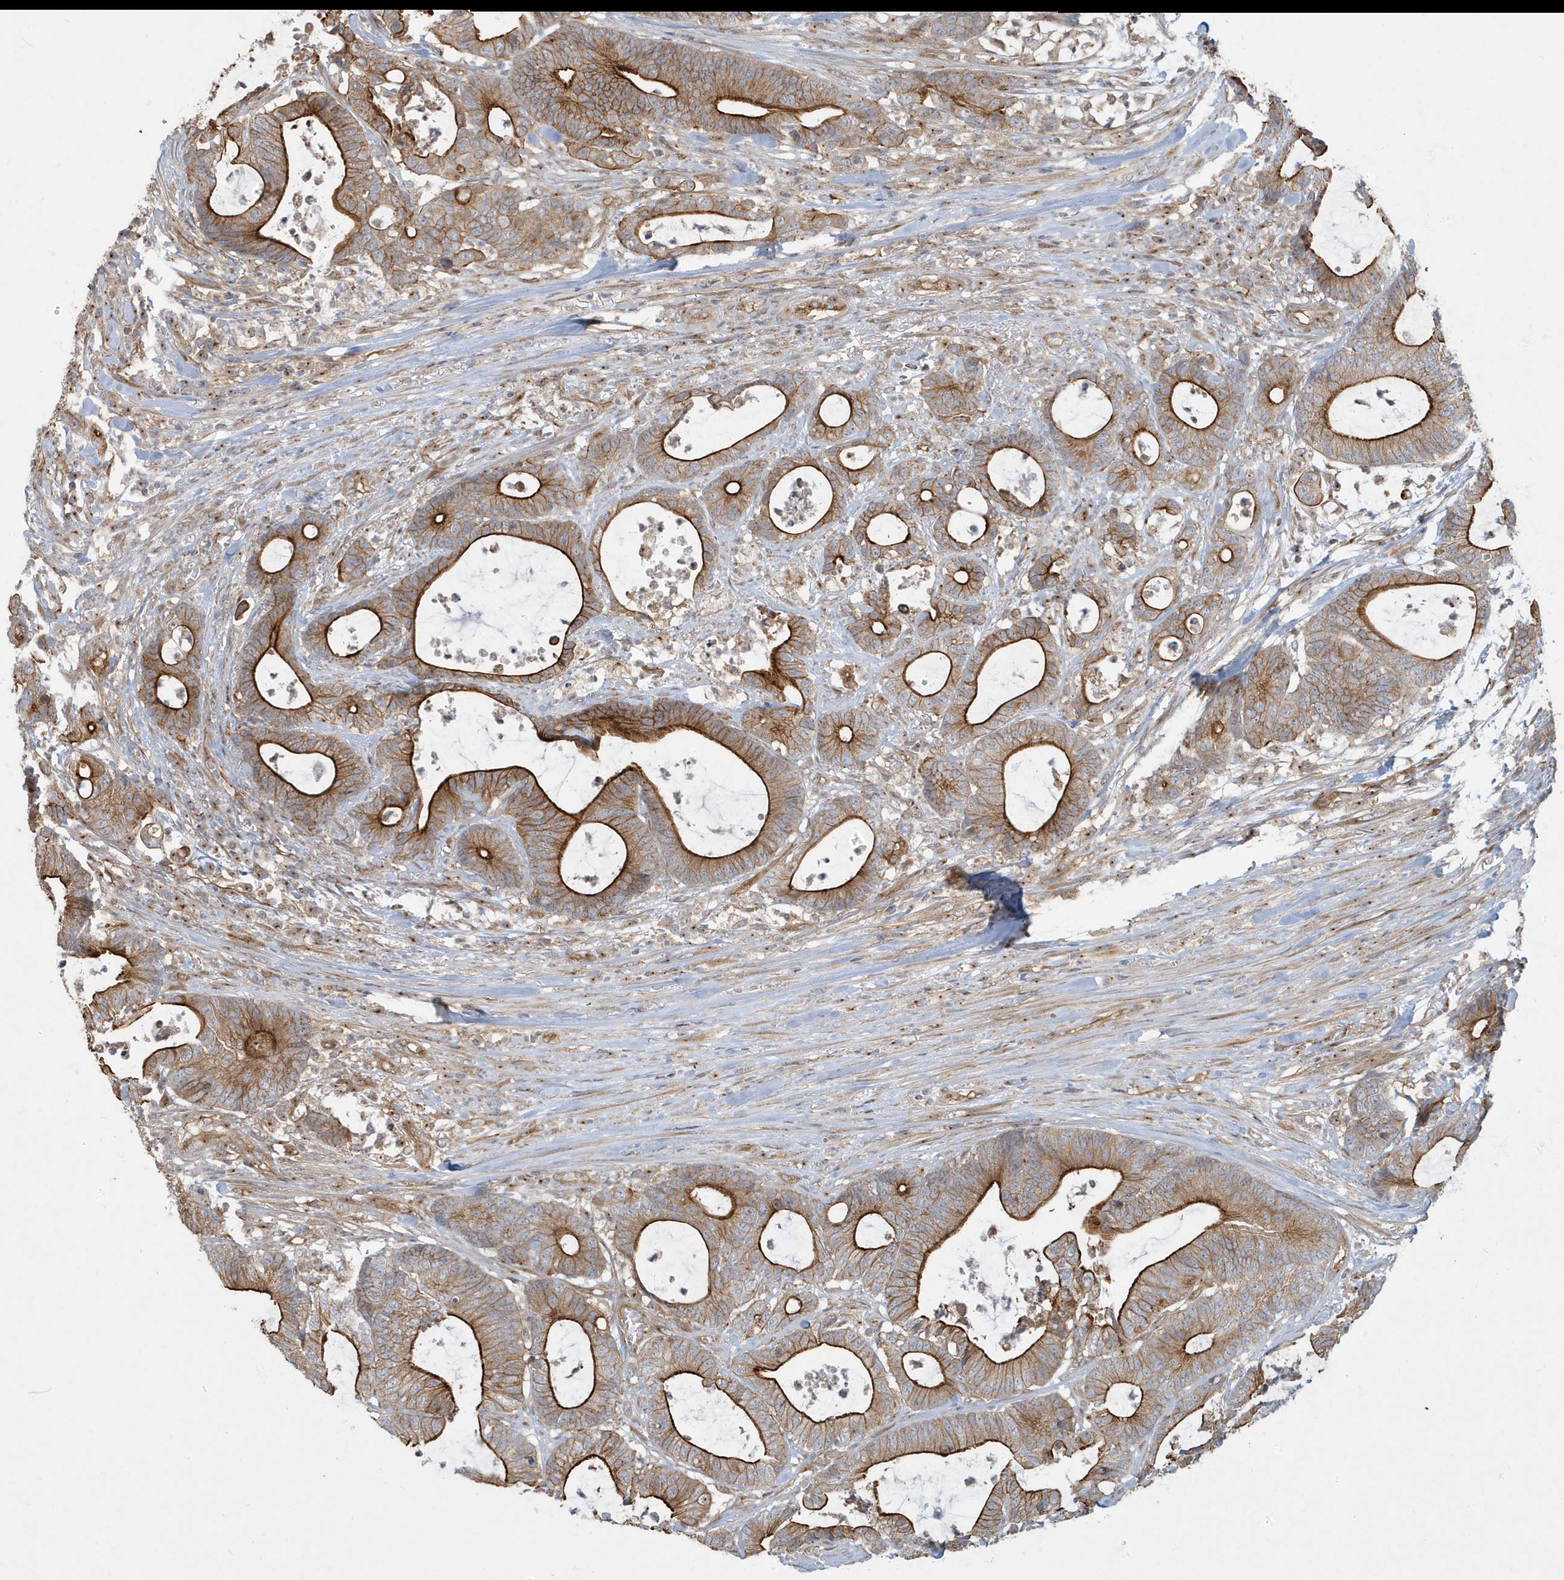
{"staining": {"intensity": "strong", "quantity": ">75%", "location": "cytoplasmic/membranous"}, "tissue": "colorectal cancer", "cell_type": "Tumor cells", "image_type": "cancer", "snomed": [{"axis": "morphology", "description": "Adenocarcinoma, NOS"}, {"axis": "topography", "description": "Colon"}], "caption": "The micrograph exhibits a brown stain indicating the presence of a protein in the cytoplasmic/membranous of tumor cells in colorectal cancer (adenocarcinoma). Using DAB (3,3'-diaminobenzidine) (brown) and hematoxylin (blue) stains, captured at high magnification using brightfield microscopy.", "gene": "ATP23", "patient": {"sex": "female", "age": 84}}